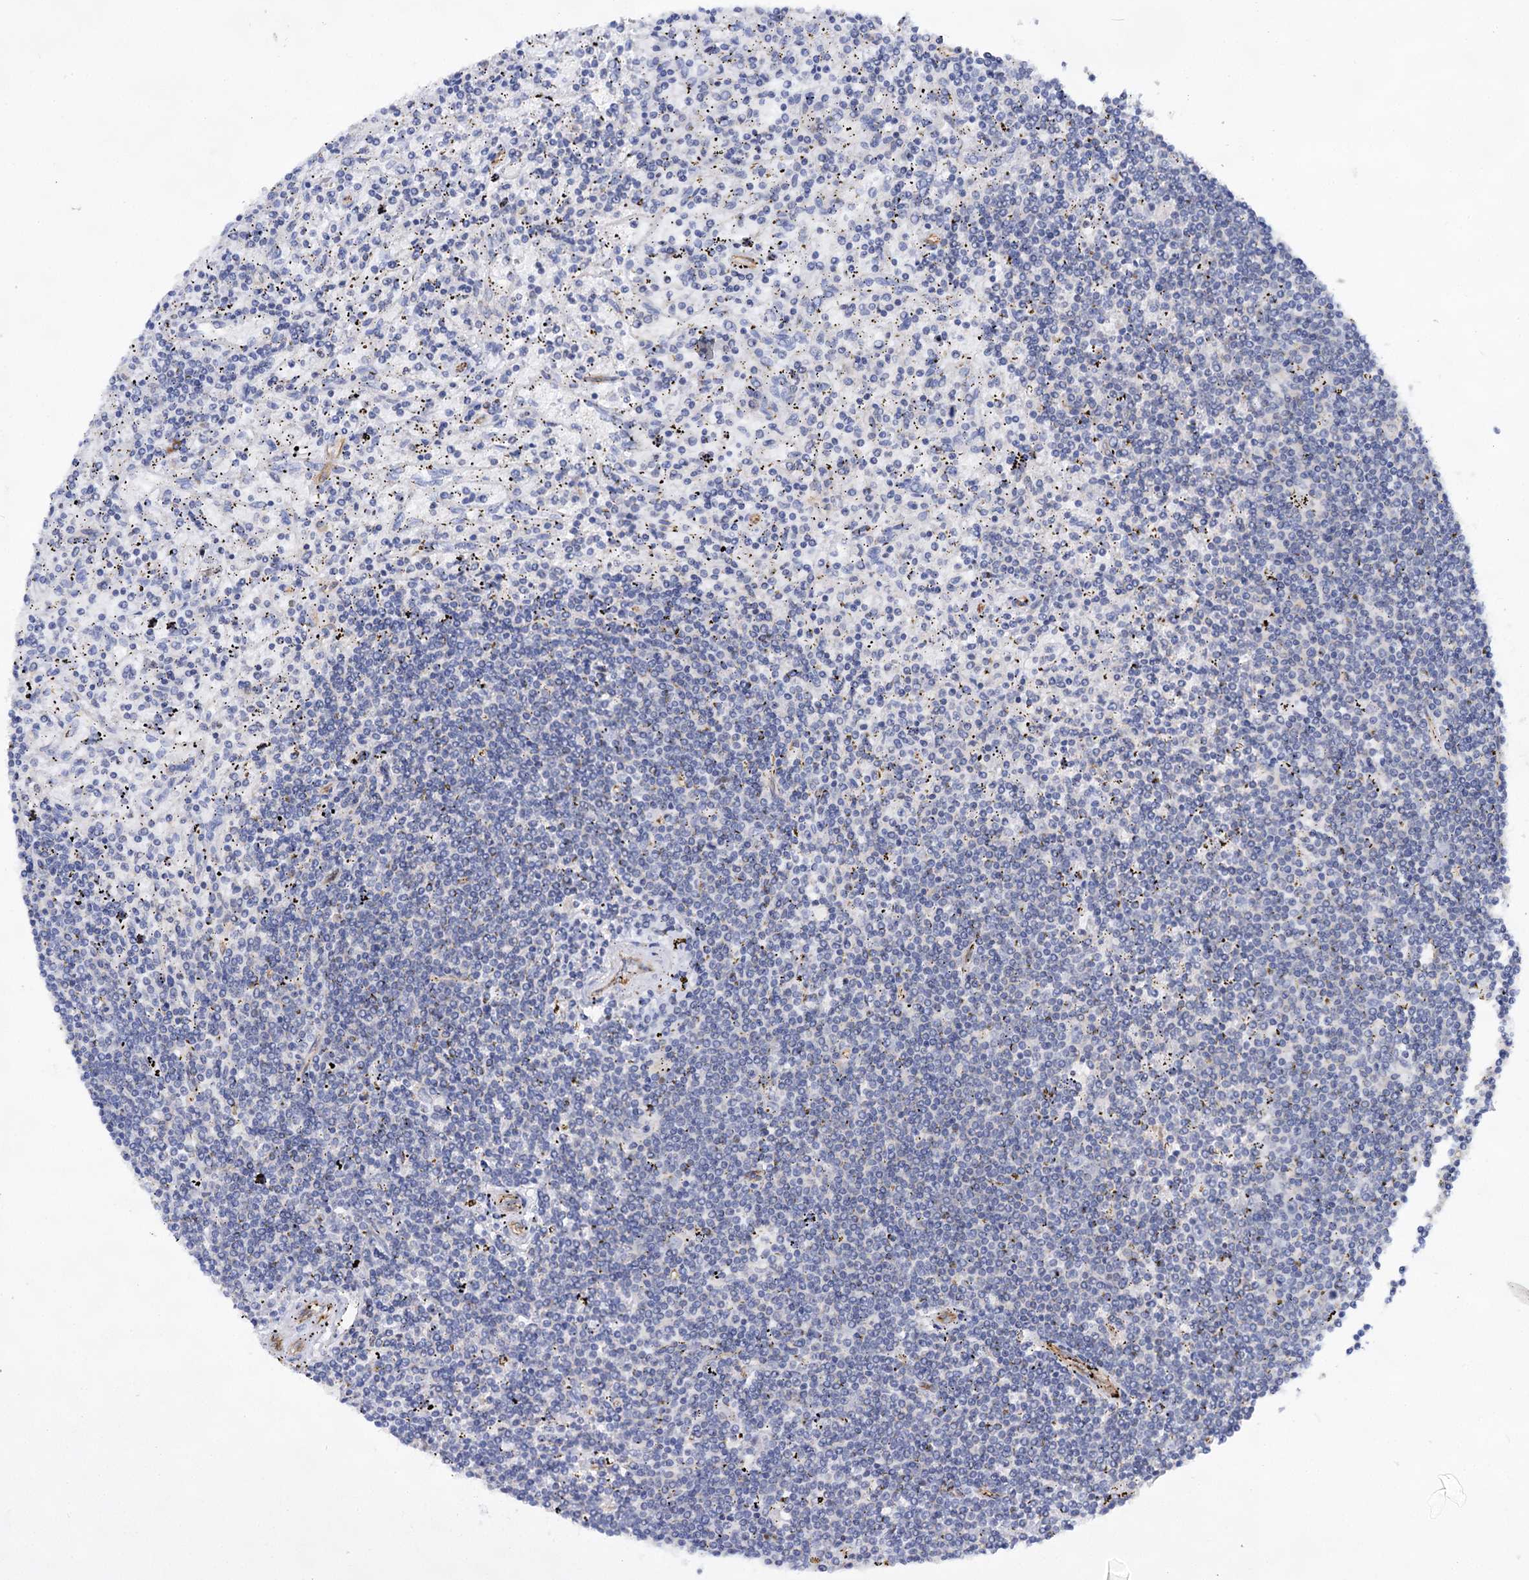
{"staining": {"intensity": "negative", "quantity": "none", "location": "none"}, "tissue": "lymphoma", "cell_type": "Tumor cells", "image_type": "cancer", "snomed": [{"axis": "morphology", "description": "Malignant lymphoma, non-Hodgkin's type, Low grade"}, {"axis": "topography", "description": "Spleen"}], "caption": "Immunohistochemistry histopathology image of neoplastic tissue: low-grade malignant lymphoma, non-Hodgkin's type stained with DAB reveals no significant protein staining in tumor cells.", "gene": "ABLIM1", "patient": {"sex": "male", "age": 76}}